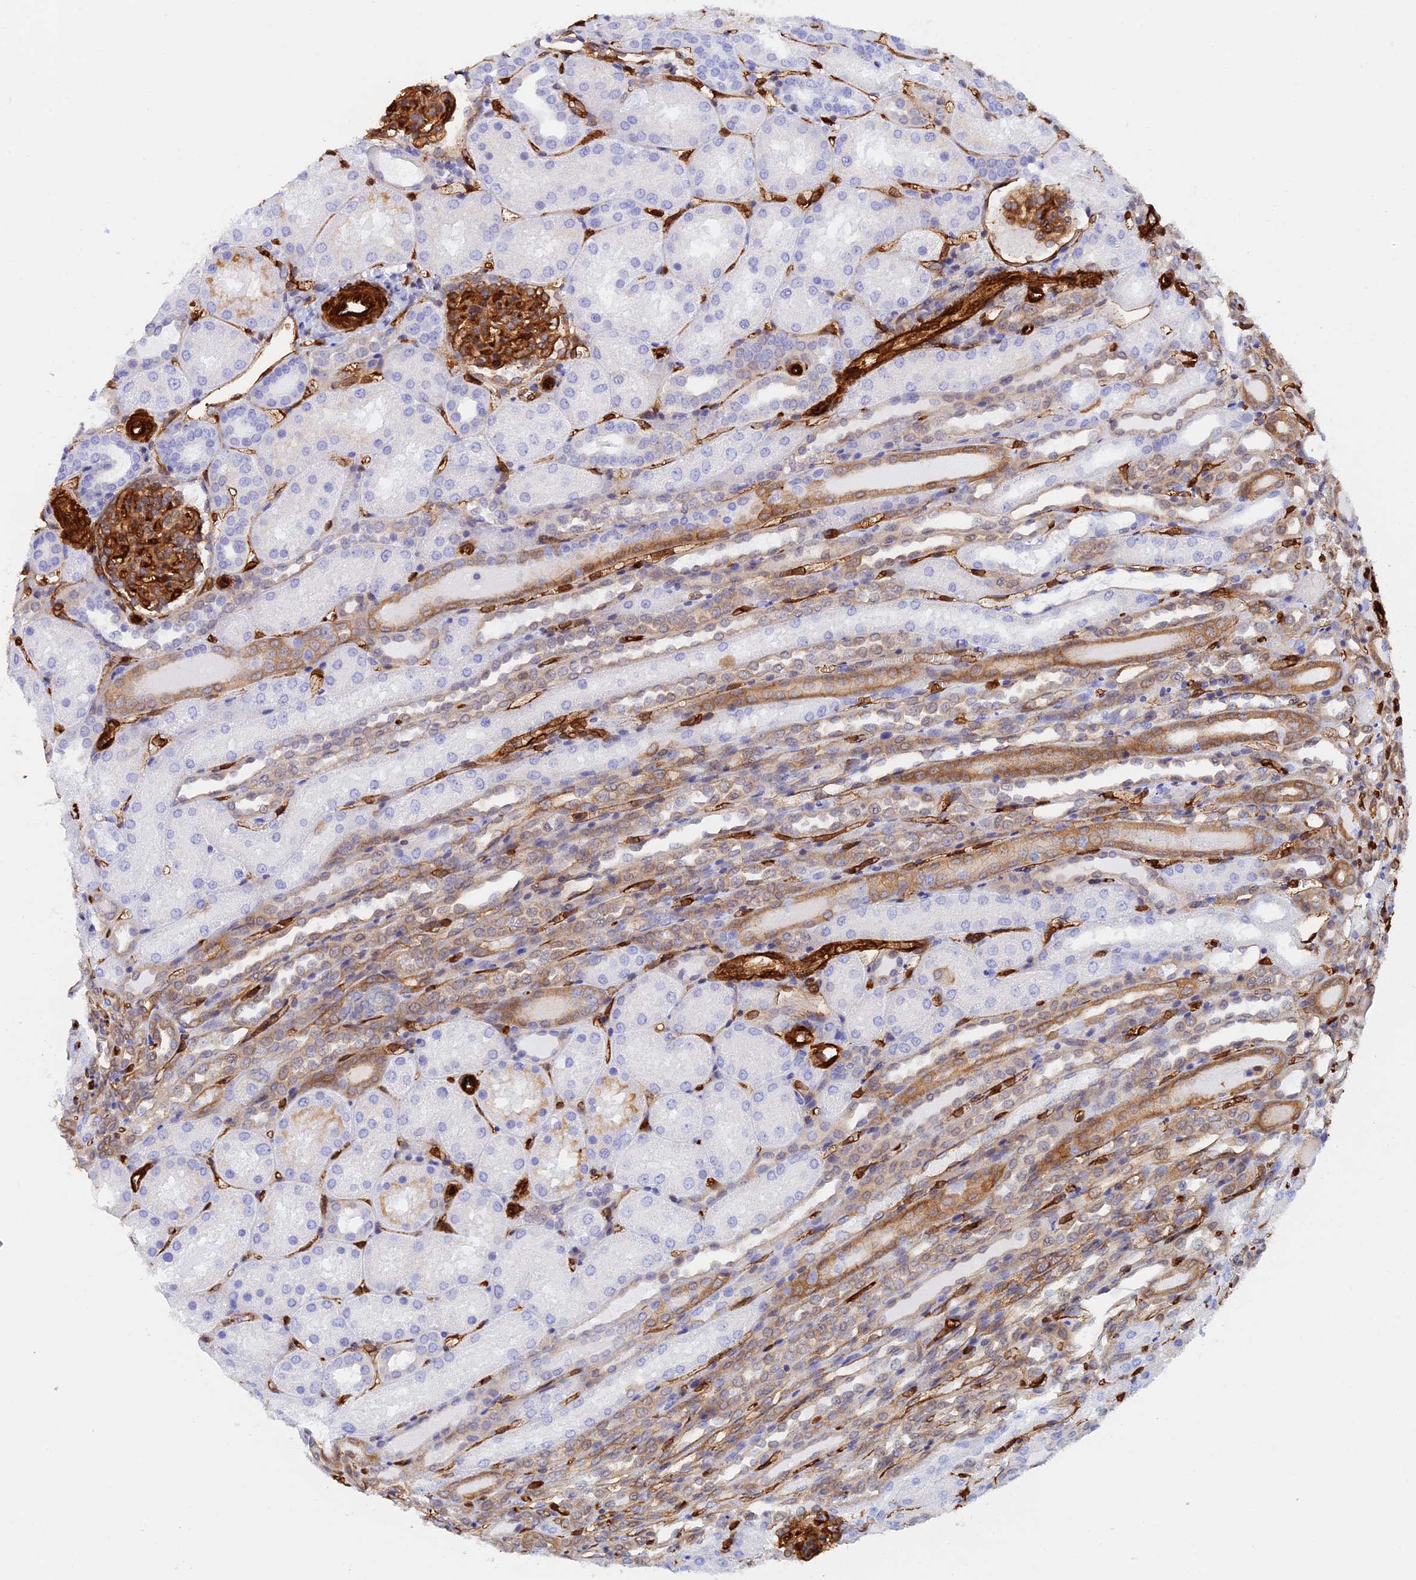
{"staining": {"intensity": "strong", "quantity": ">75%", "location": "cytoplasmic/membranous"}, "tissue": "kidney", "cell_type": "Cells in glomeruli", "image_type": "normal", "snomed": [{"axis": "morphology", "description": "Normal tissue, NOS"}, {"axis": "topography", "description": "Kidney"}], "caption": "IHC of benign human kidney reveals high levels of strong cytoplasmic/membranous expression in about >75% of cells in glomeruli. Using DAB (3,3'-diaminobenzidine) (brown) and hematoxylin (blue) stains, captured at high magnification using brightfield microscopy.", "gene": "CRIP2", "patient": {"sex": "male", "age": 1}}